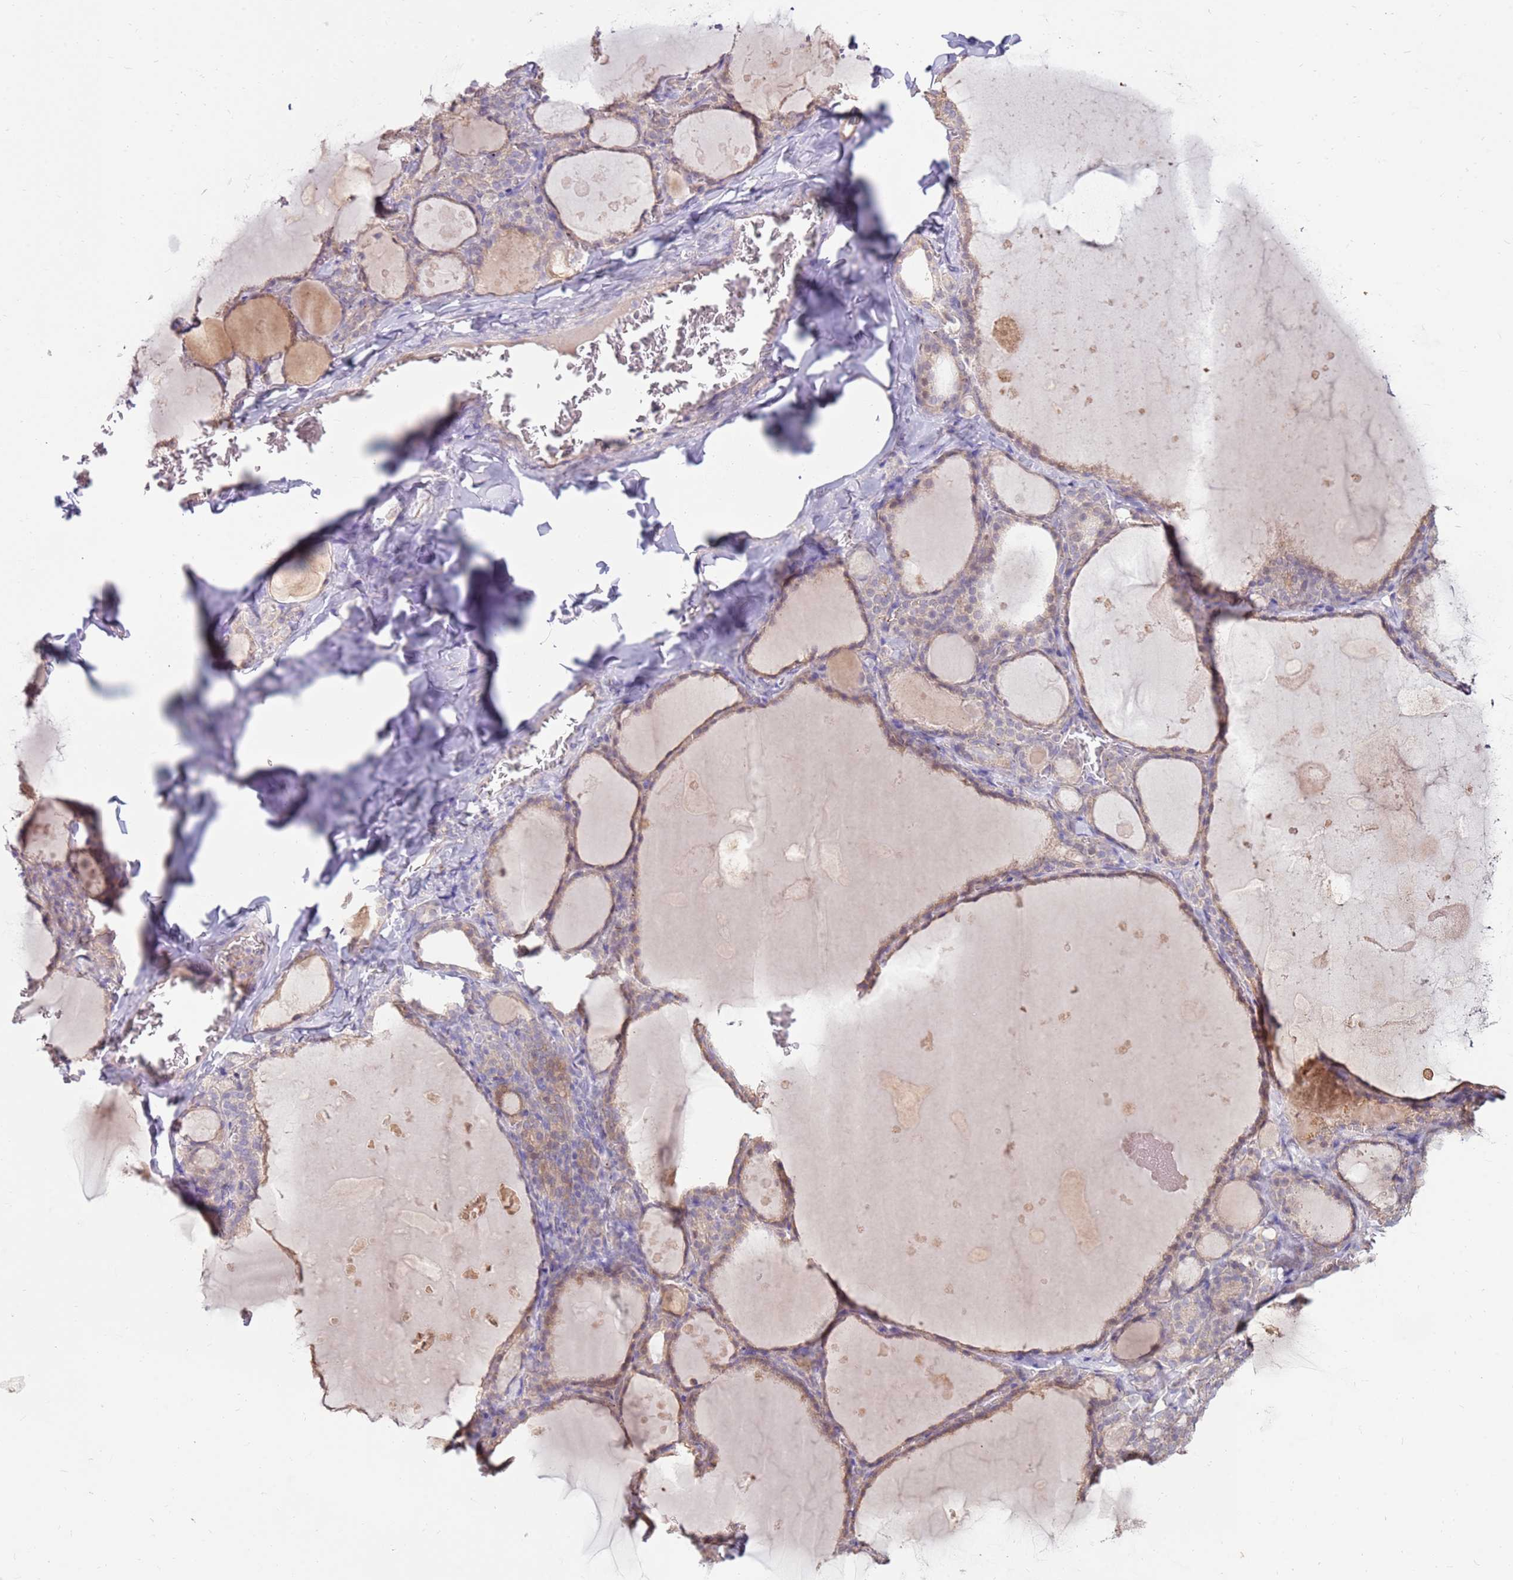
{"staining": {"intensity": "moderate", "quantity": "<25%", "location": "cytoplasmic/membranous"}, "tissue": "thyroid gland", "cell_type": "Glandular cells", "image_type": "normal", "snomed": [{"axis": "morphology", "description": "Normal tissue, NOS"}, {"axis": "topography", "description": "Thyroid gland"}], "caption": "Protein staining shows moderate cytoplasmic/membranous staining in approximately <25% of glandular cells in normal thyroid gland. (Brightfield microscopy of DAB IHC at high magnification).", "gene": "SLC44A4", "patient": {"sex": "male", "age": 56}}